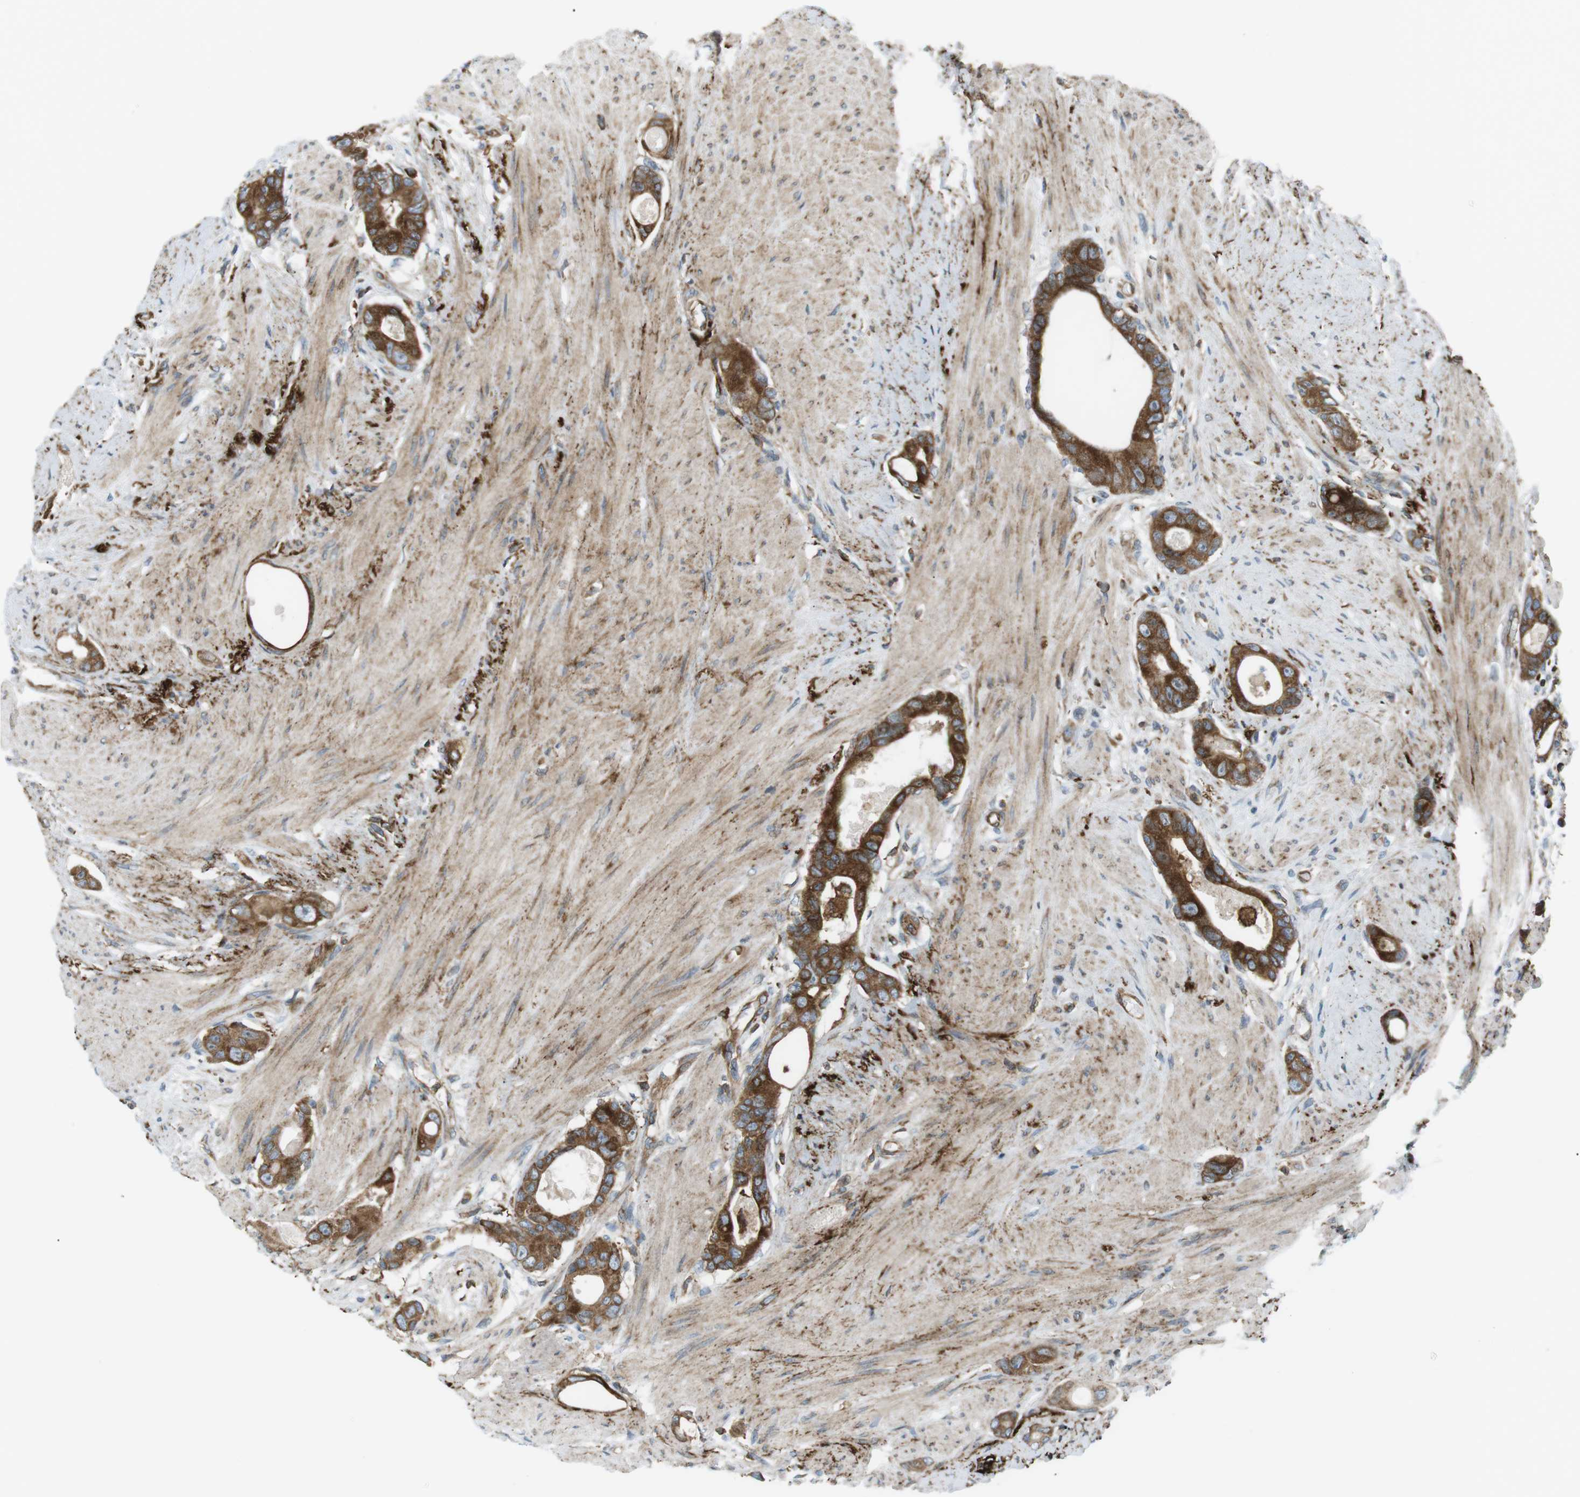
{"staining": {"intensity": "strong", "quantity": ">75%", "location": "cytoplasmic/membranous"}, "tissue": "colorectal cancer", "cell_type": "Tumor cells", "image_type": "cancer", "snomed": [{"axis": "morphology", "description": "Adenocarcinoma, NOS"}, {"axis": "topography", "description": "Rectum"}], "caption": "The histopathology image demonstrates a brown stain indicating the presence of a protein in the cytoplasmic/membranous of tumor cells in colorectal cancer.", "gene": "FLII", "patient": {"sex": "male", "age": 51}}